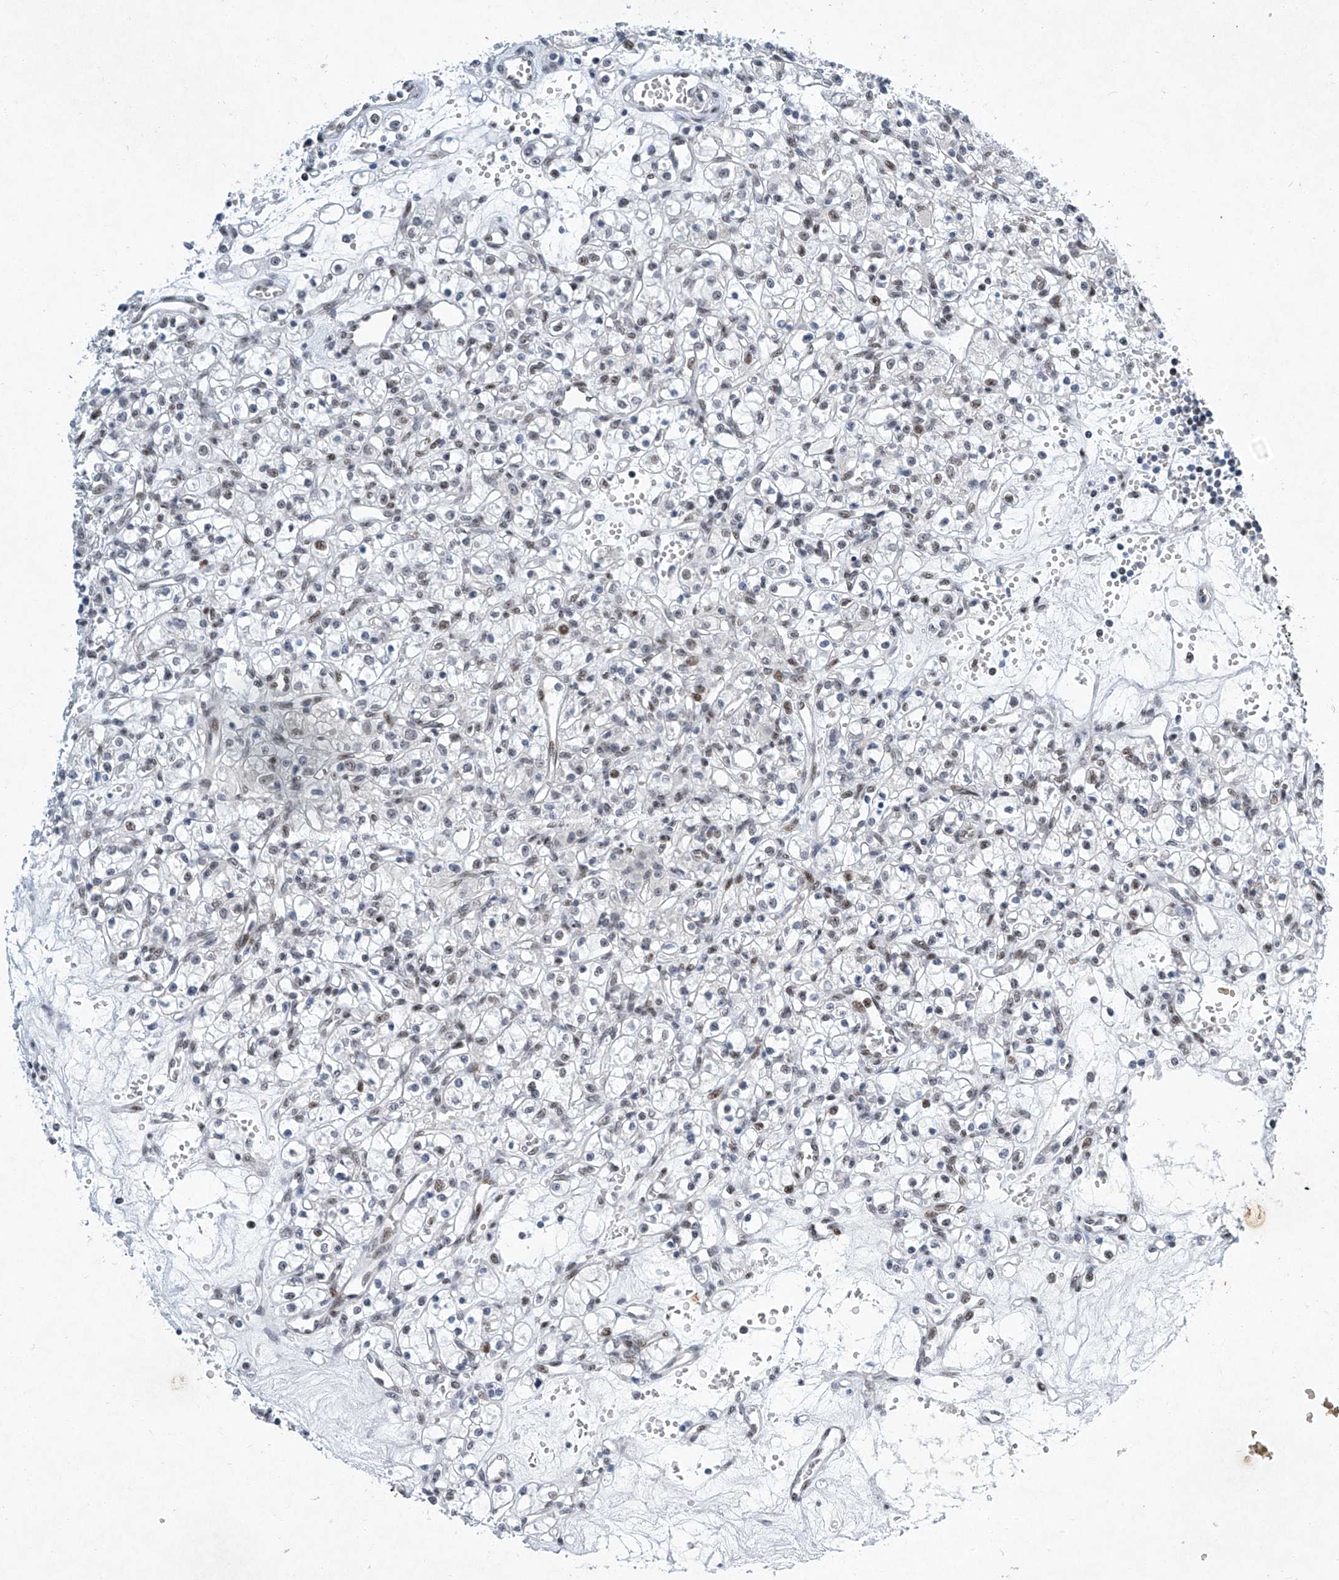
{"staining": {"intensity": "weak", "quantity": "<25%", "location": "nuclear"}, "tissue": "renal cancer", "cell_type": "Tumor cells", "image_type": "cancer", "snomed": [{"axis": "morphology", "description": "Adenocarcinoma, NOS"}, {"axis": "topography", "description": "Kidney"}], "caption": "This is a image of IHC staining of adenocarcinoma (renal), which shows no expression in tumor cells.", "gene": "TFDP1", "patient": {"sex": "female", "age": 59}}